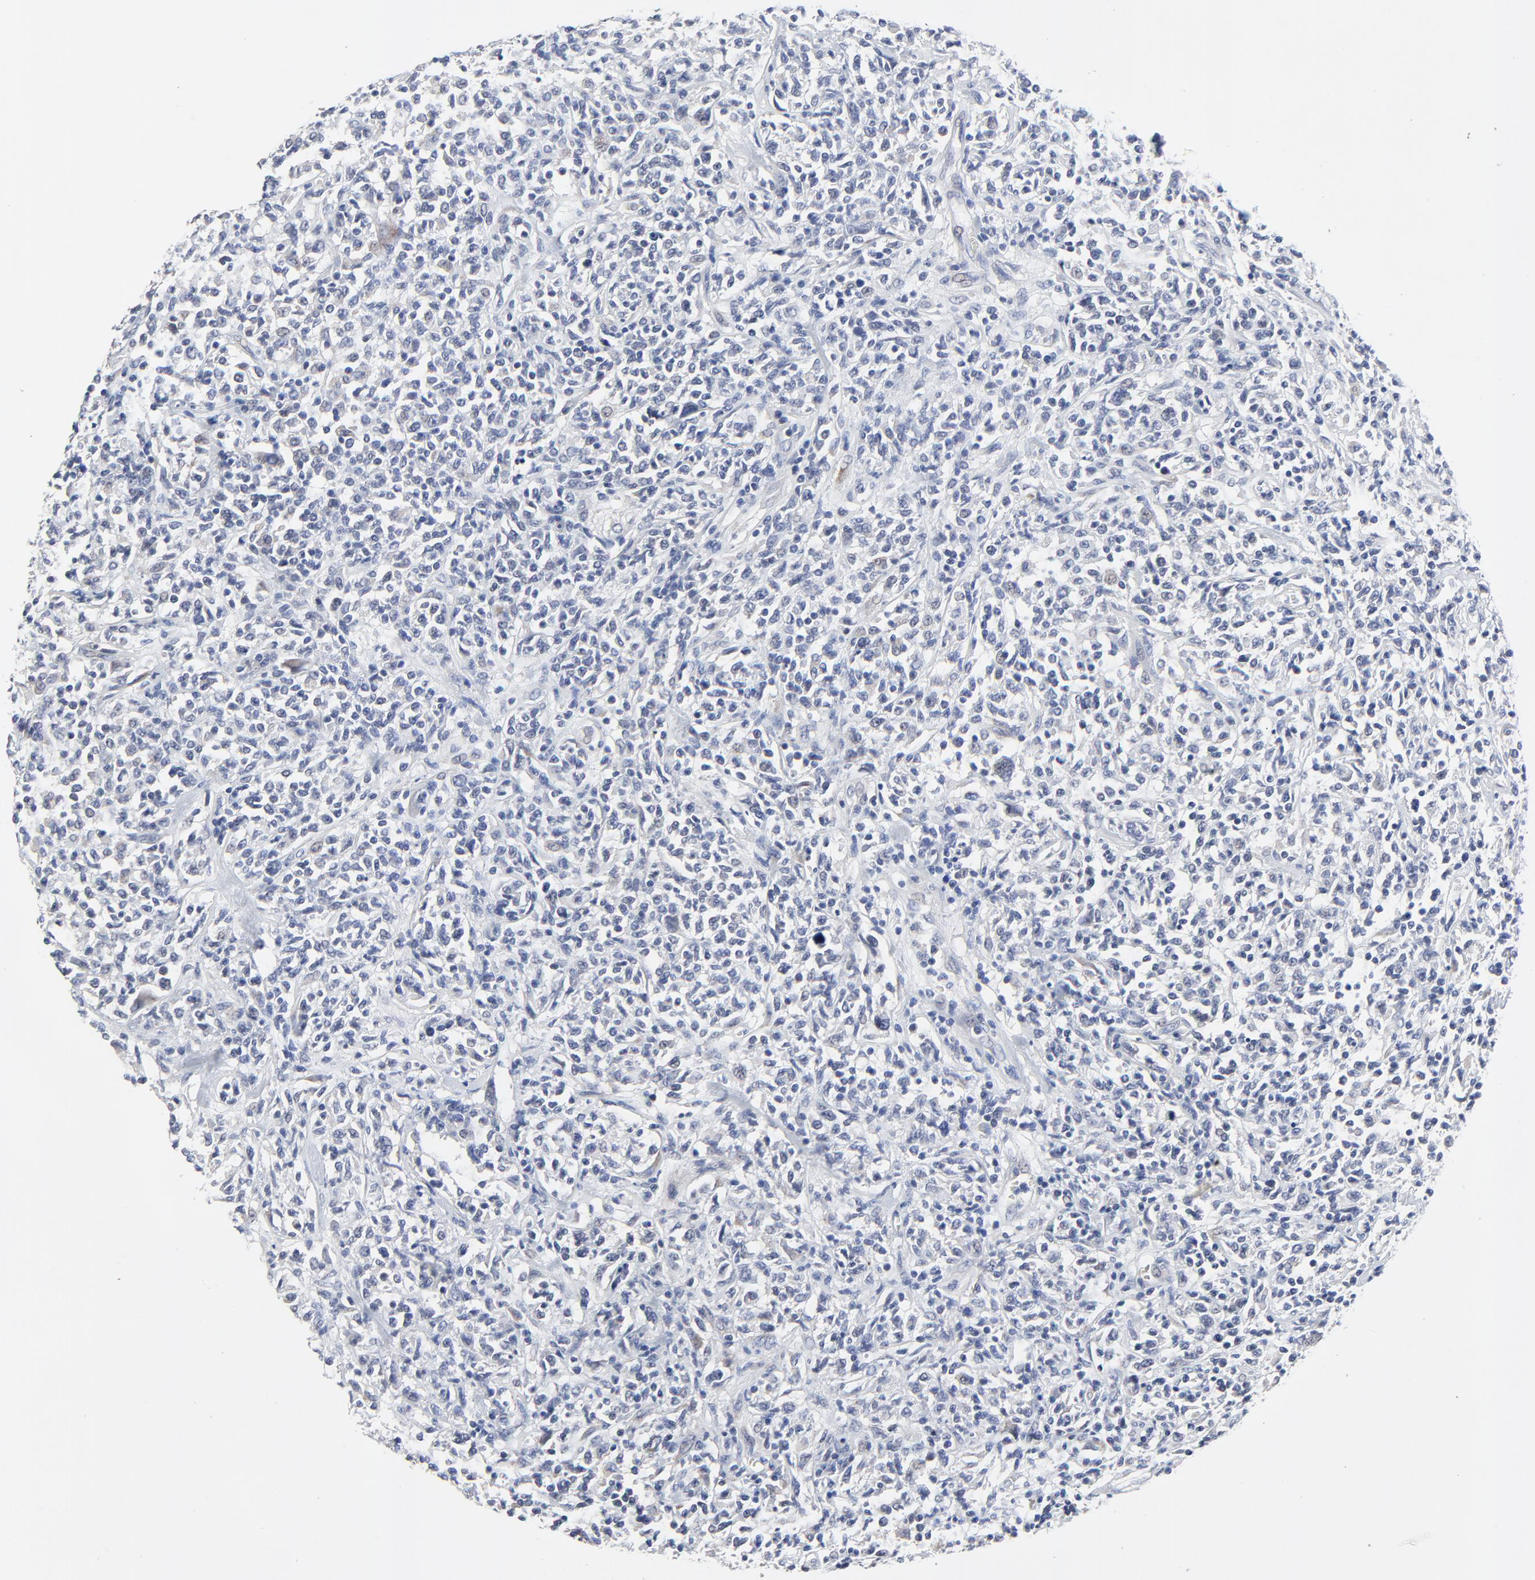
{"staining": {"intensity": "negative", "quantity": "none", "location": "none"}, "tissue": "lymphoma", "cell_type": "Tumor cells", "image_type": "cancer", "snomed": [{"axis": "morphology", "description": "Malignant lymphoma, non-Hodgkin's type, Low grade"}, {"axis": "topography", "description": "Small intestine"}], "caption": "Immunohistochemistry (IHC) of human malignant lymphoma, non-Hodgkin's type (low-grade) demonstrates no staining in tumor cells.", "gene": "NLGN3", "patient": {"sex": "female", "age": 59}}